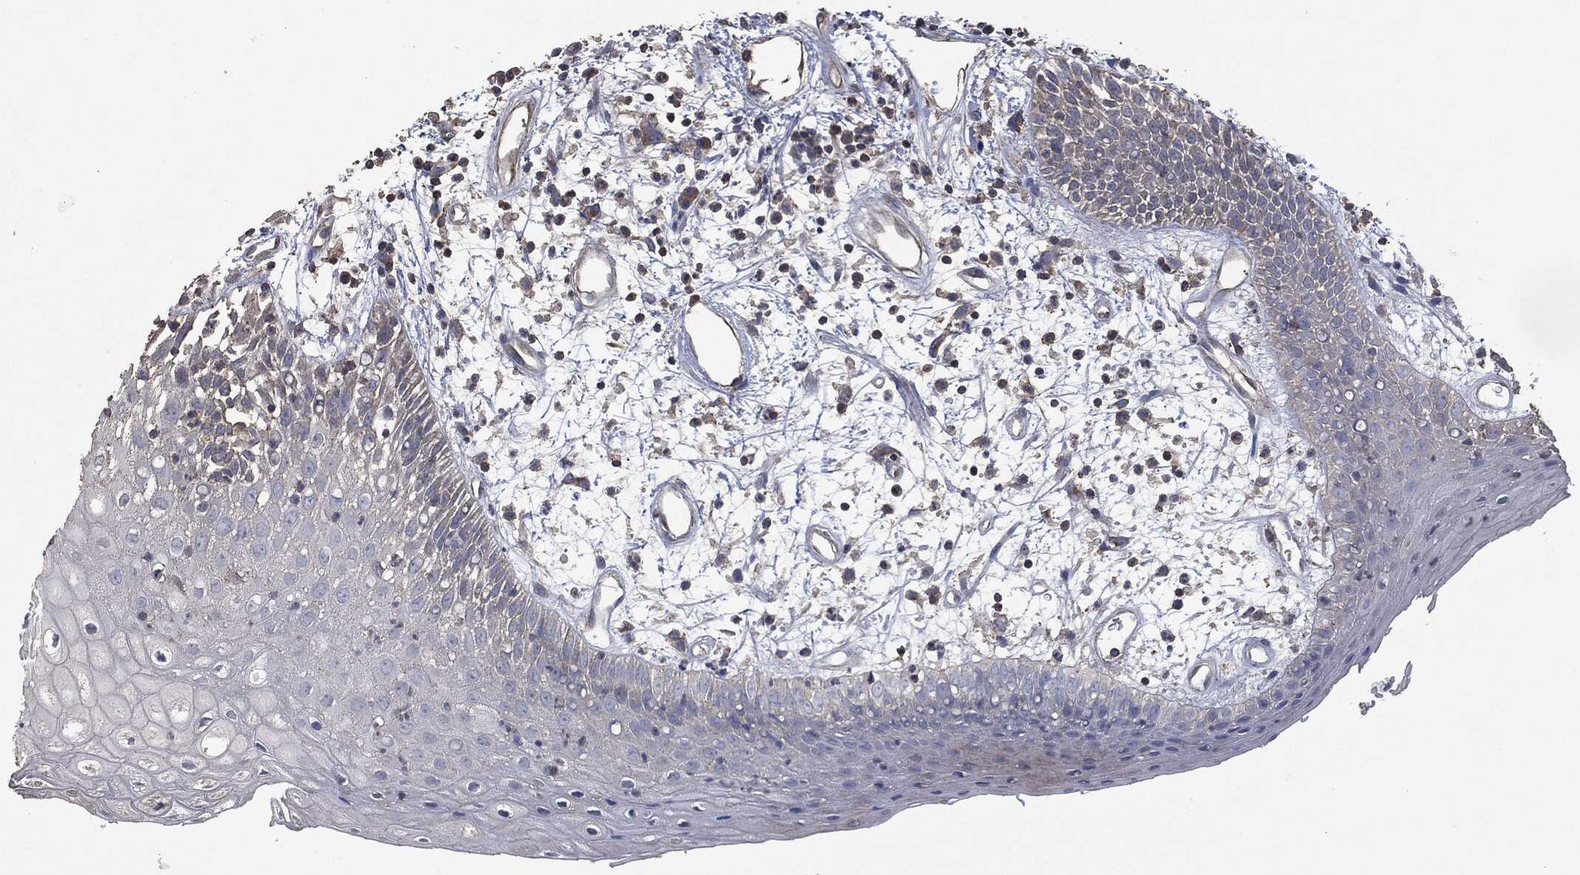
{"staining": {"intensity": "negative", "quantity": "none", "location": "none"}, "tissue": "oral mucosa", "cell_type": "Squamous epithelial cells", "image_type": "normal", "snomed": [{"axis": "morphology", "description": "Normal tissue, NOS"}, {"axis": "morphology", "description": "Squamous cell carcinoma, NOS"}, {"axis": "topography", "description": "Skeletal muscle"}, {"axis": "topography", "description": "Oral tissue"}, {"axis": "topography", "description": "Head-Neck"}], "caption": "Squamous epithelial cells show no significant staining in benign oral mucosa. (DAB (3,3'-diaminobenzidine) IHC with hematoxylin counter stain).", "gene": "MSLN", "patient": {"sex": "female", "age": 84}}